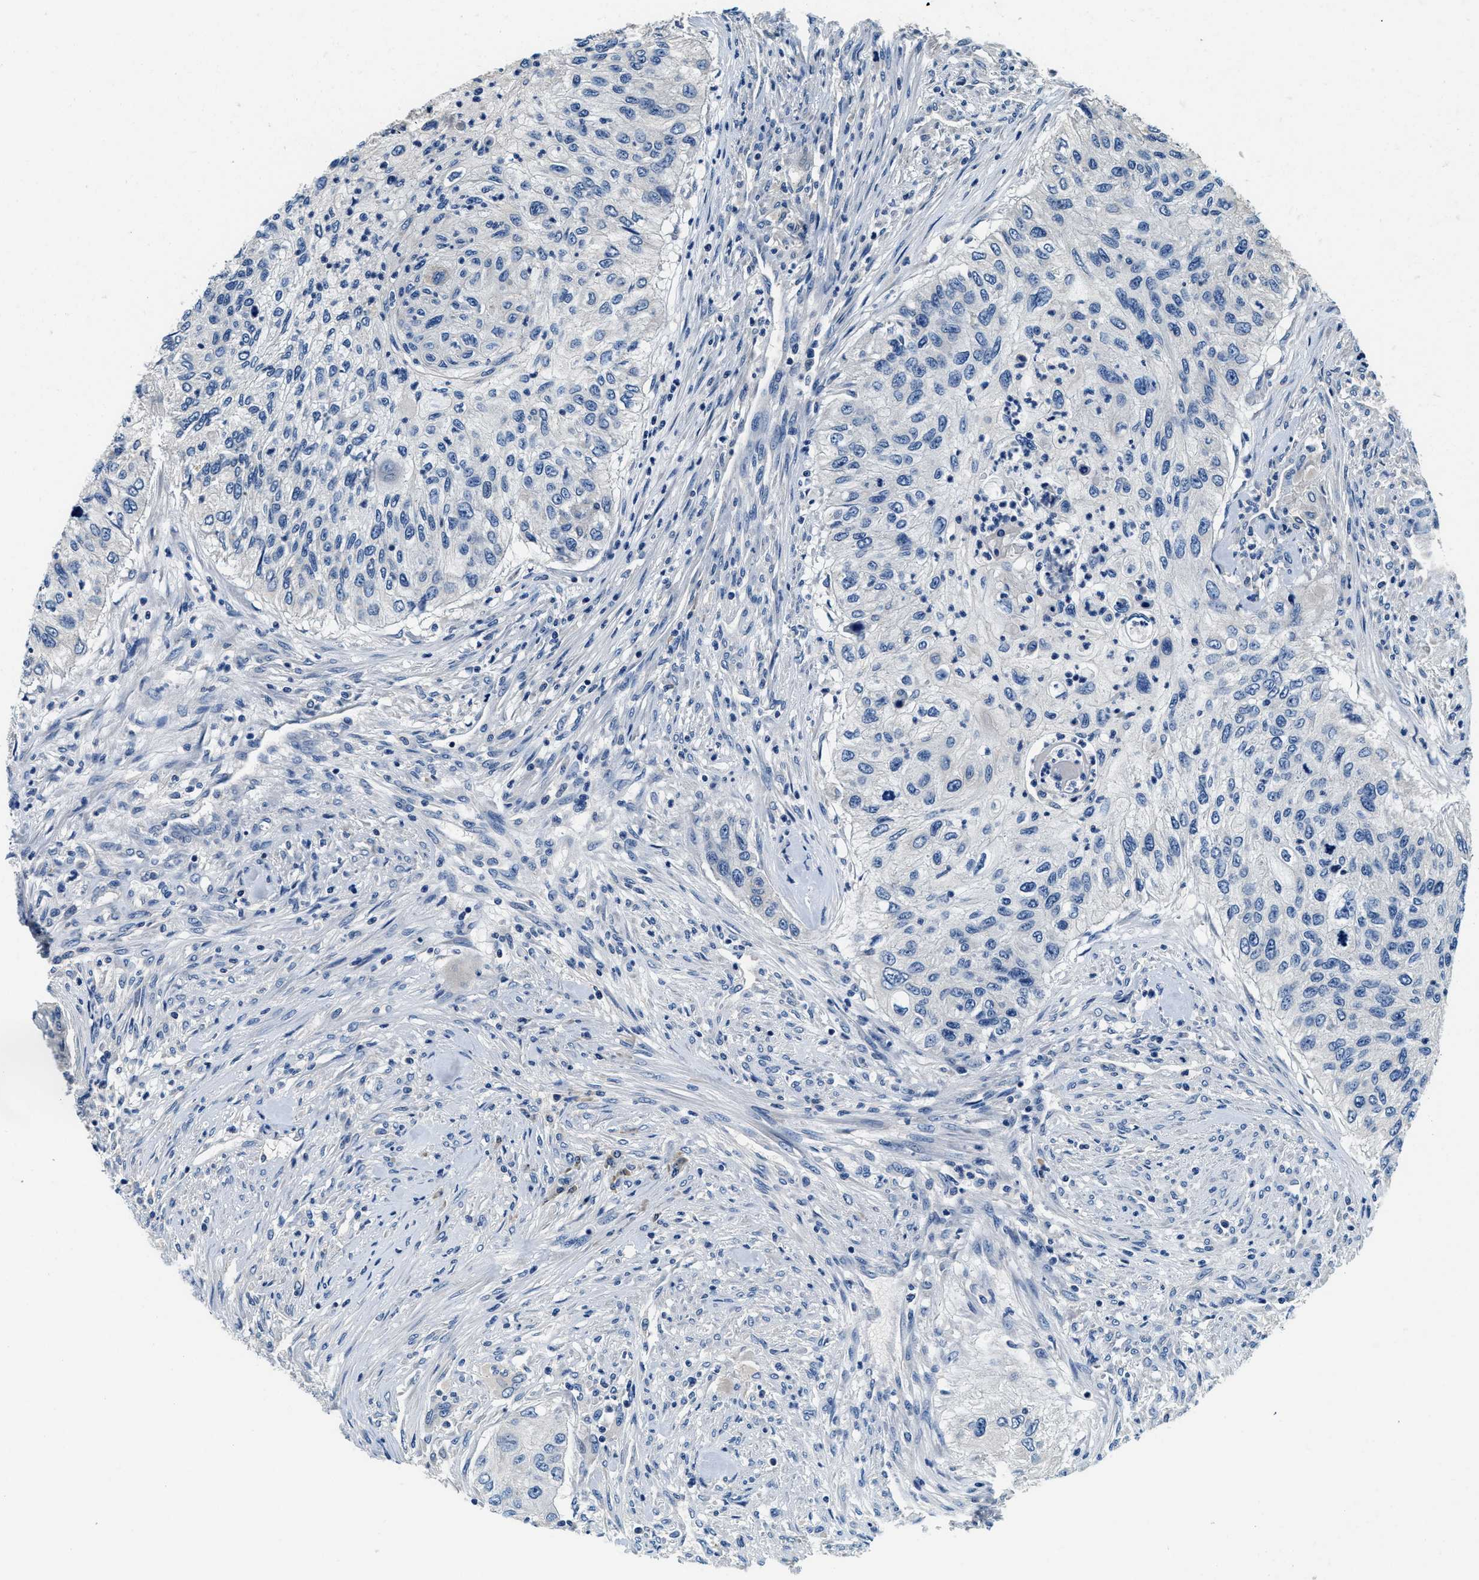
{"staining": {"intensity": "negative", "quantity": "none", "location": "none"}, "tissue": "urothelial cancer", "cell_type": "Tumor cells", "image_type": "cancer", "snomed": [{"axis": "morphology", "description": "Urothelial carcinoma, High grade"}, {"axis": "topography", "description": "Urinary bladder"}], "caption": "This is an IHC photomicrograph of urothelial cancer. There is no expression in tumor cells.", "gene": "ALDH3A2", "patient": {"sex": "female", "age": 60}}